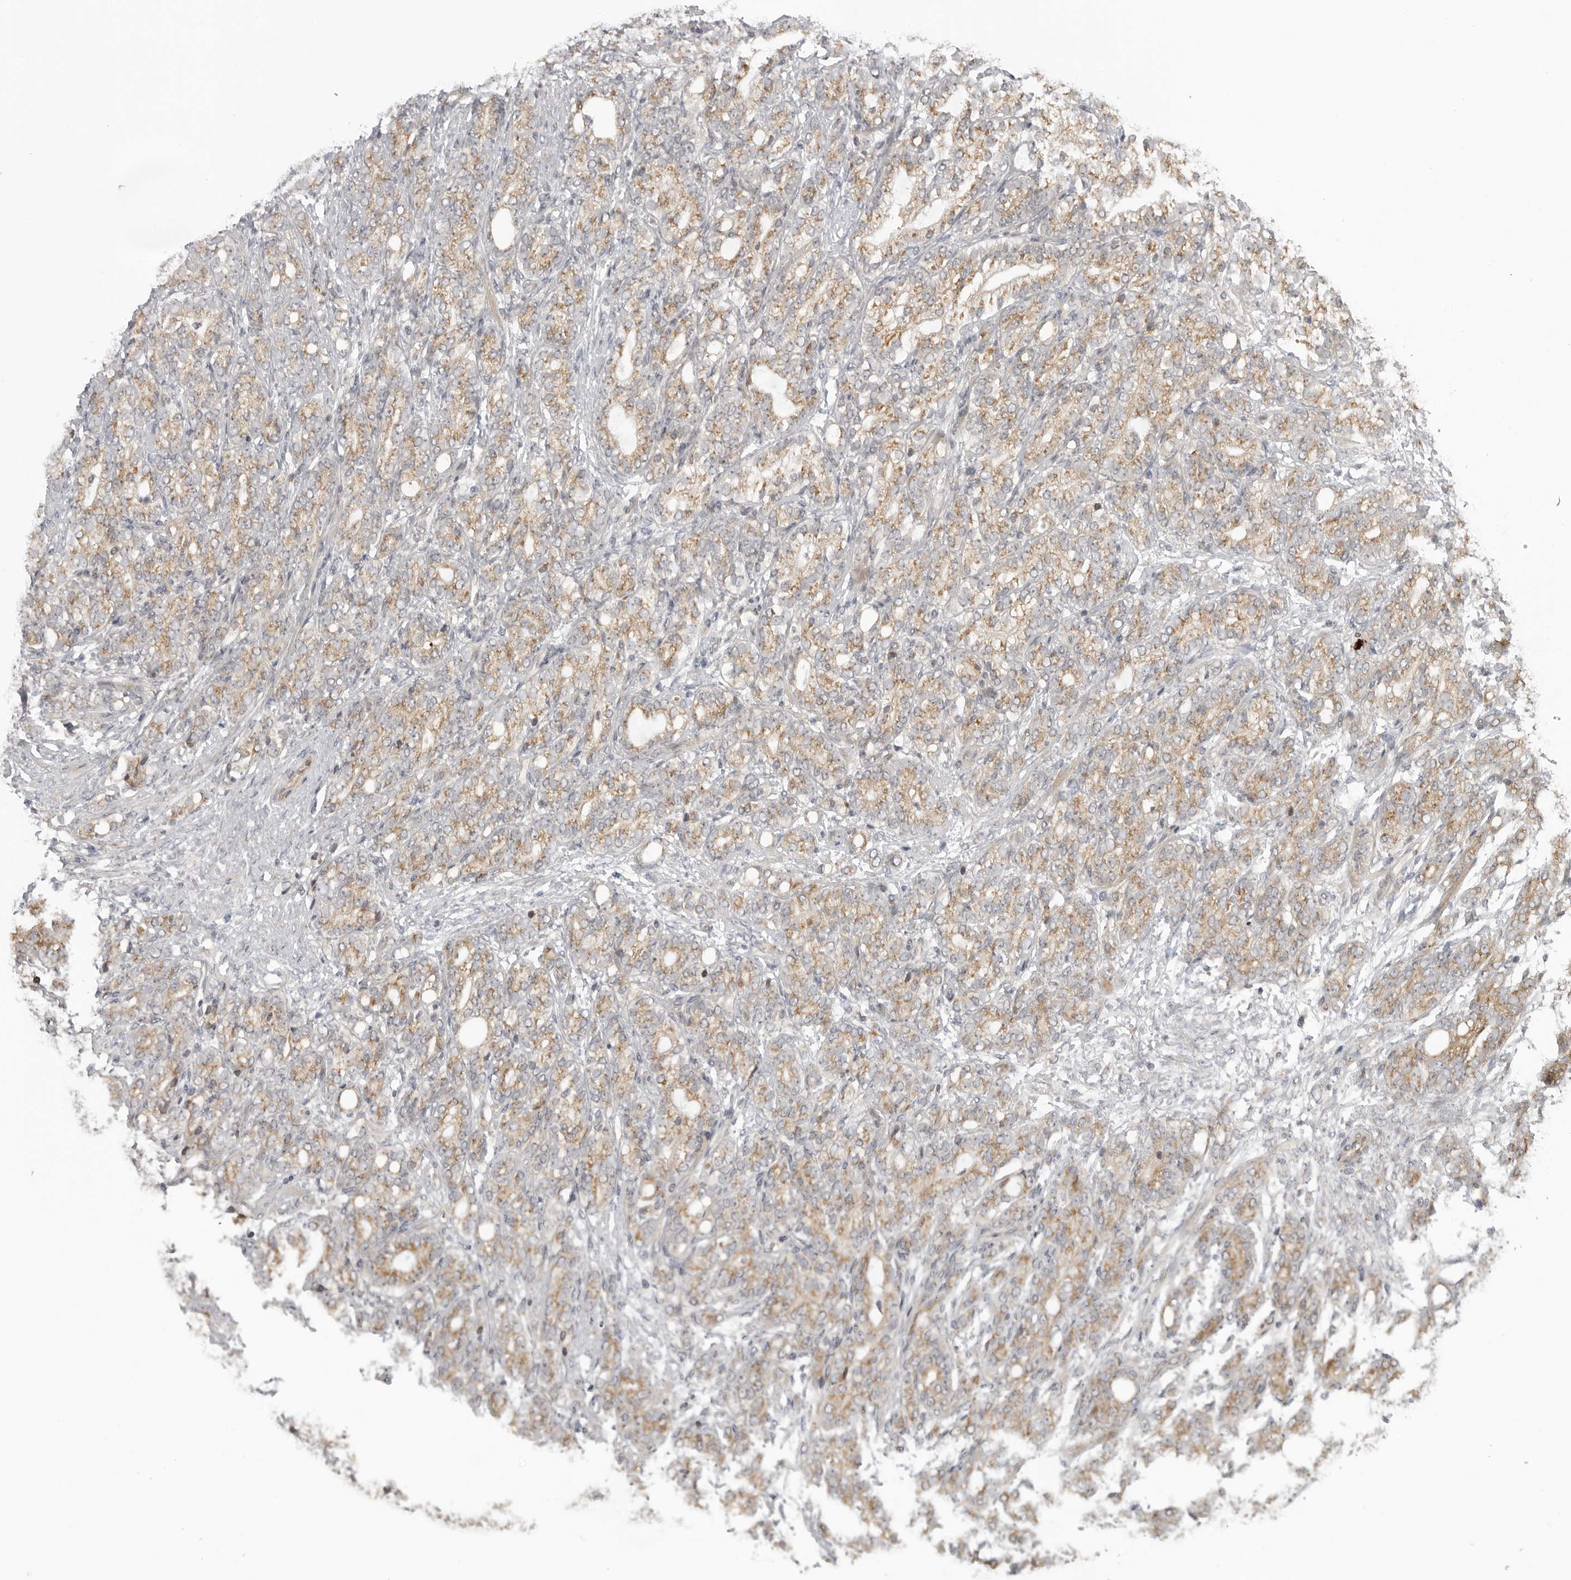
{"staining": {"intensity": "moderate", "quantity": ">75%", "location": "cytoplasmic/membranous"}, "tissue": "prostate cancer", "cell_type": "Tumor cells", "image_type": "cancer", "snomed": [{"axis": "morphology", "description": "Adenocarcinoma, High grade"}, {"axis": "topography", "description": "Prostate"}], "caption": "Immunohistochemical staining of human prostate high-grade adenocarcinoma reveals medium levels of moderate cytoplasmic/membranous staining in about >75% of tumor cells.", "gene": "LRRC45", "patient": {"sex": "male", "age": 57}}